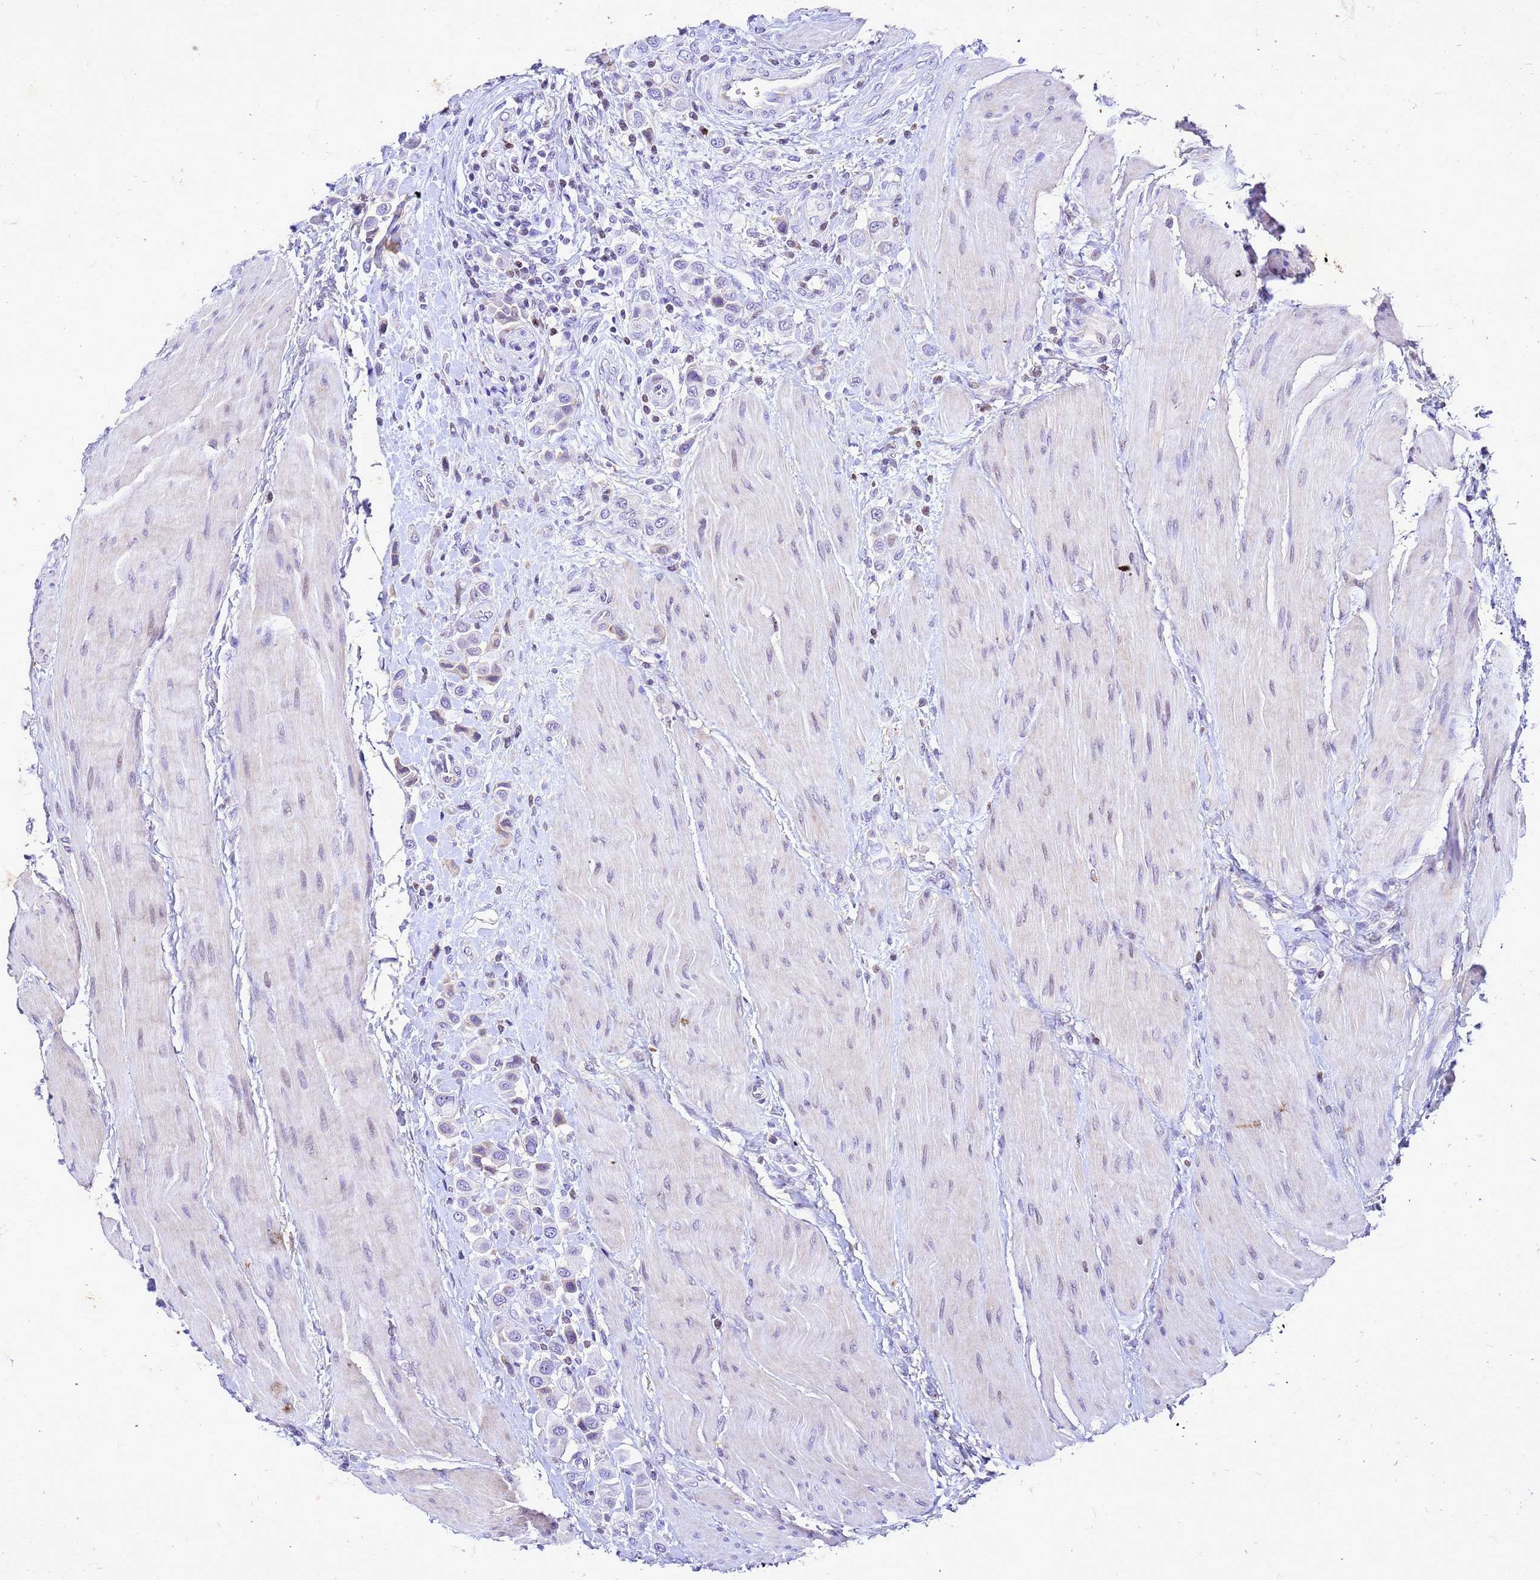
{"staining": {"intensity": "negative", "quantity": "none", "location": "none"}, "tissue": "urothelial cancer", "cell_type": "Tumor cells", "image_type": "cancer", "snomed": [{"axis": "morphology", "description": "Urothelial carcinoma, High grade"}, {"axis": "topography", "description": "Urinary bladder"}], "caption": "Image shows no significant protein expression in tumor cells of urothelial carcinoma (high-grade).", "gene": "COPS9", "patient": {"sex": "male", "age": 50}}